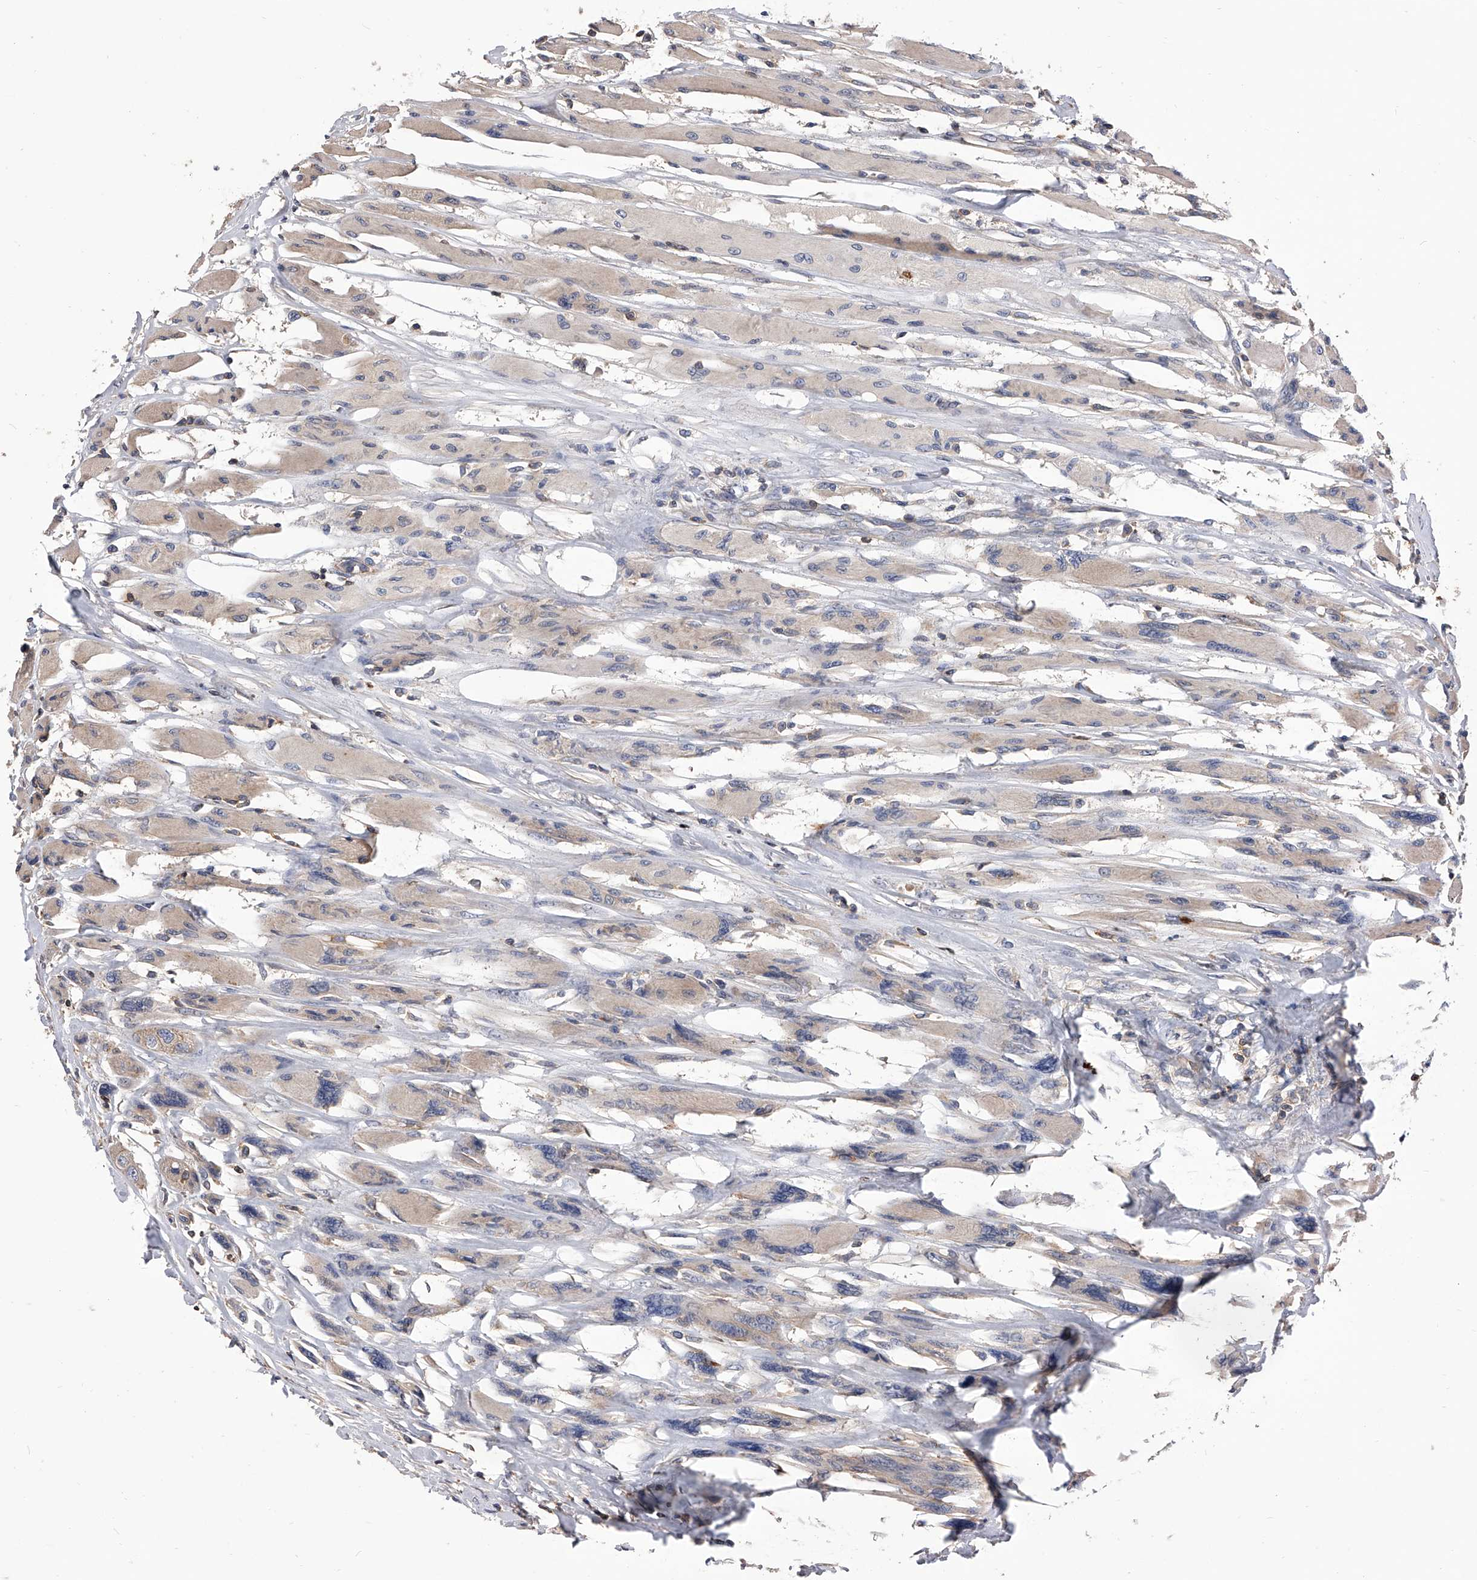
{"staining": {"intensity": "moderate", "quantity": "<25%", "location": "cytoplasmic/membranous"}, "tissue": "head and neck cancer", "cell_type": "Tumor cells", "image_type": "cancer", "snomed": [{"axis": "morphology", "description": "Normal tissue, NOS"}, {"axis": "morphology", "description": "Squamous cell carcinoma, NOS"}, {"axis": "topography", "description": "Skeletal muscle"}, {"axis": "topography", "description": "Head-Neck"}], "caption": "Protein expression analysis of human squamous cell carcinoma (head and neck) reveals moderate cytoplasmic/membranous expression in approximately <25% of tumor cells.", "gene": "CUL7", "patient": {"sex": "male", "age": 51}}